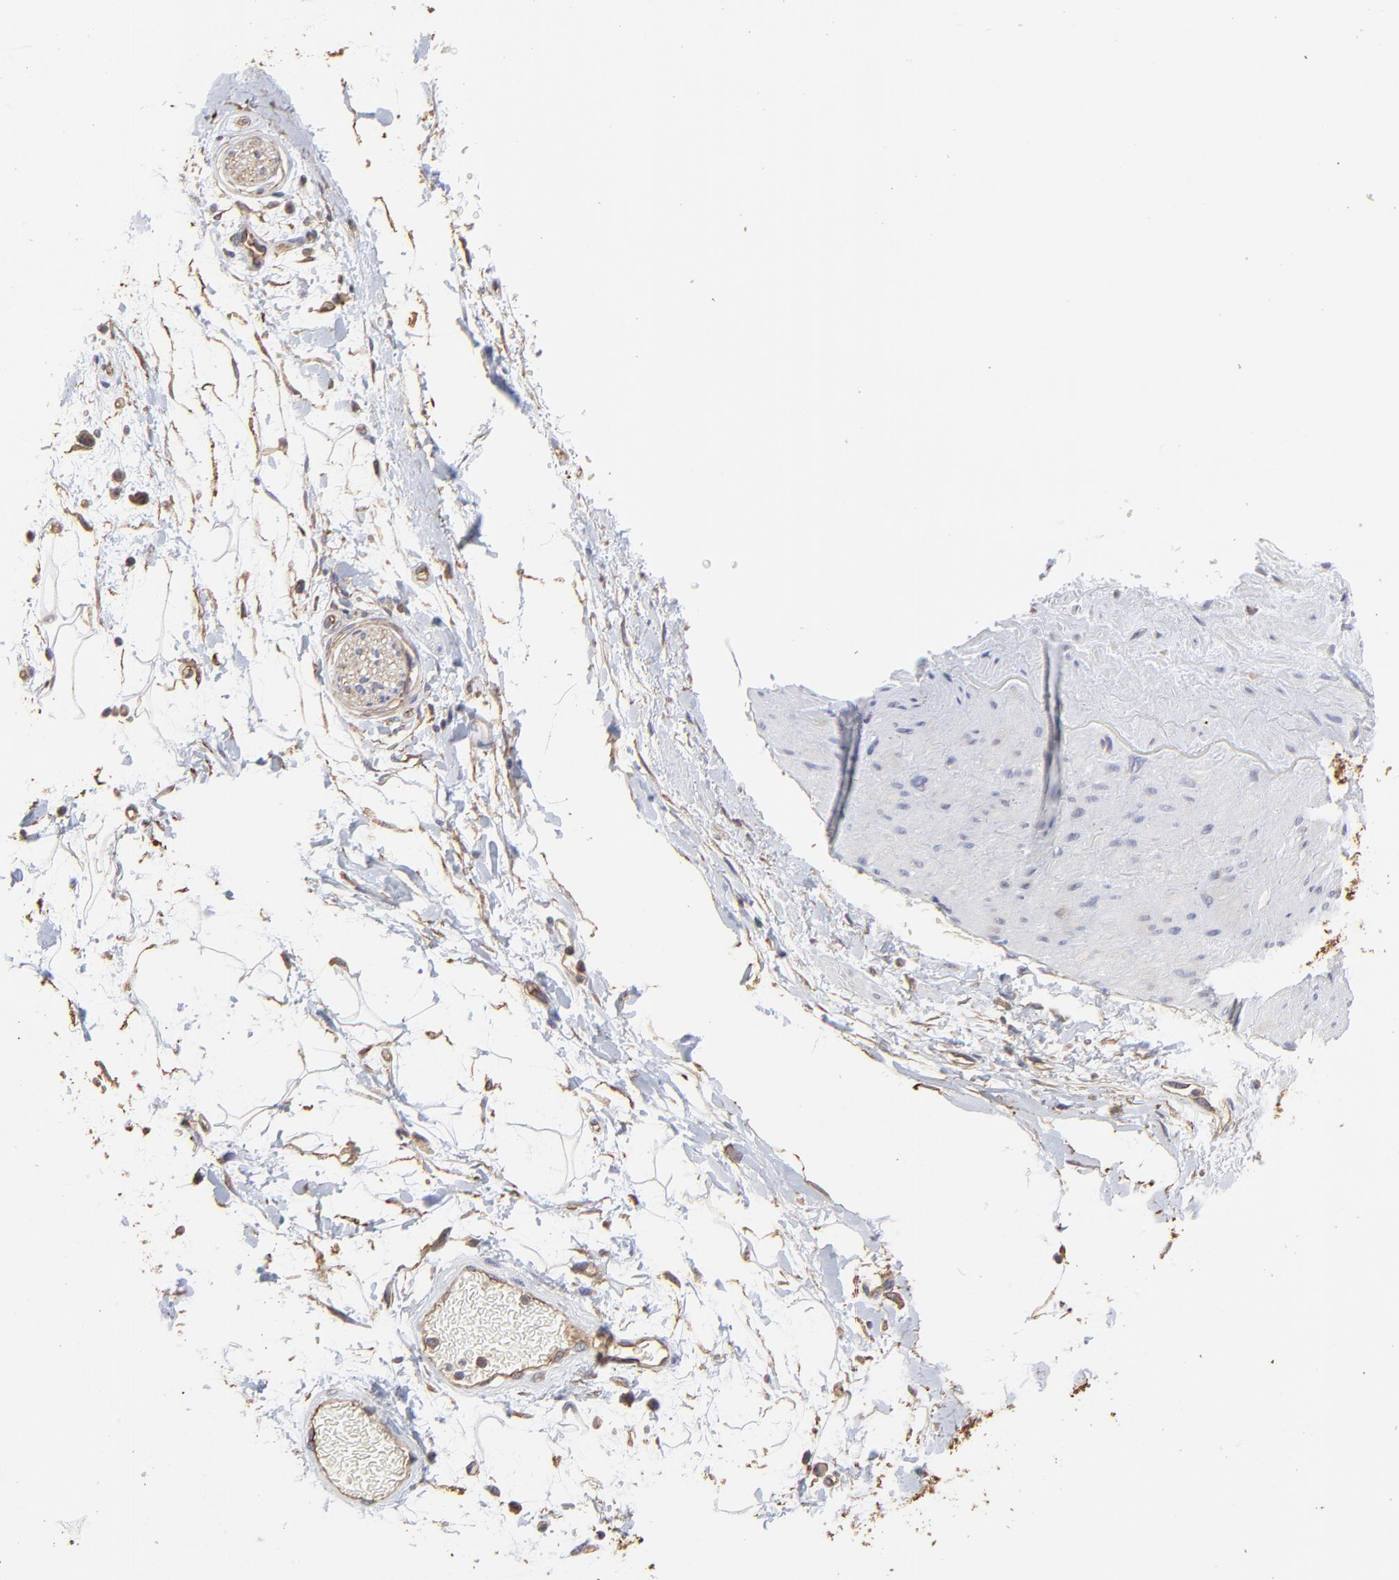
{"staining": {"intensity": "moderate", "quantity": "<25%", "location": "cytoplasmic/membranous"}, "tissue": "adipose tissue", "cell_type": "Adipocytes", "image_type": "normal", "snomed": [{"axis": "morphology", "description": "Normal tissue, NOS"}, {"axis": "topography", "description": "Soft tissue"}], "caption": "DAB immunohistochemical staining of unremarkable human adipose tissue reveals moderate cytoplasmic/membranous protein positivity in approximately <25% of adipocytes. Using DAB (3,3'-diaminobenzidine) (brown) and hematoxylin (blue) stains, captured at high magnification using brightfield microscopy.", "gene": "ARMT1", "patient": {"sex": "male", "age": 72}}